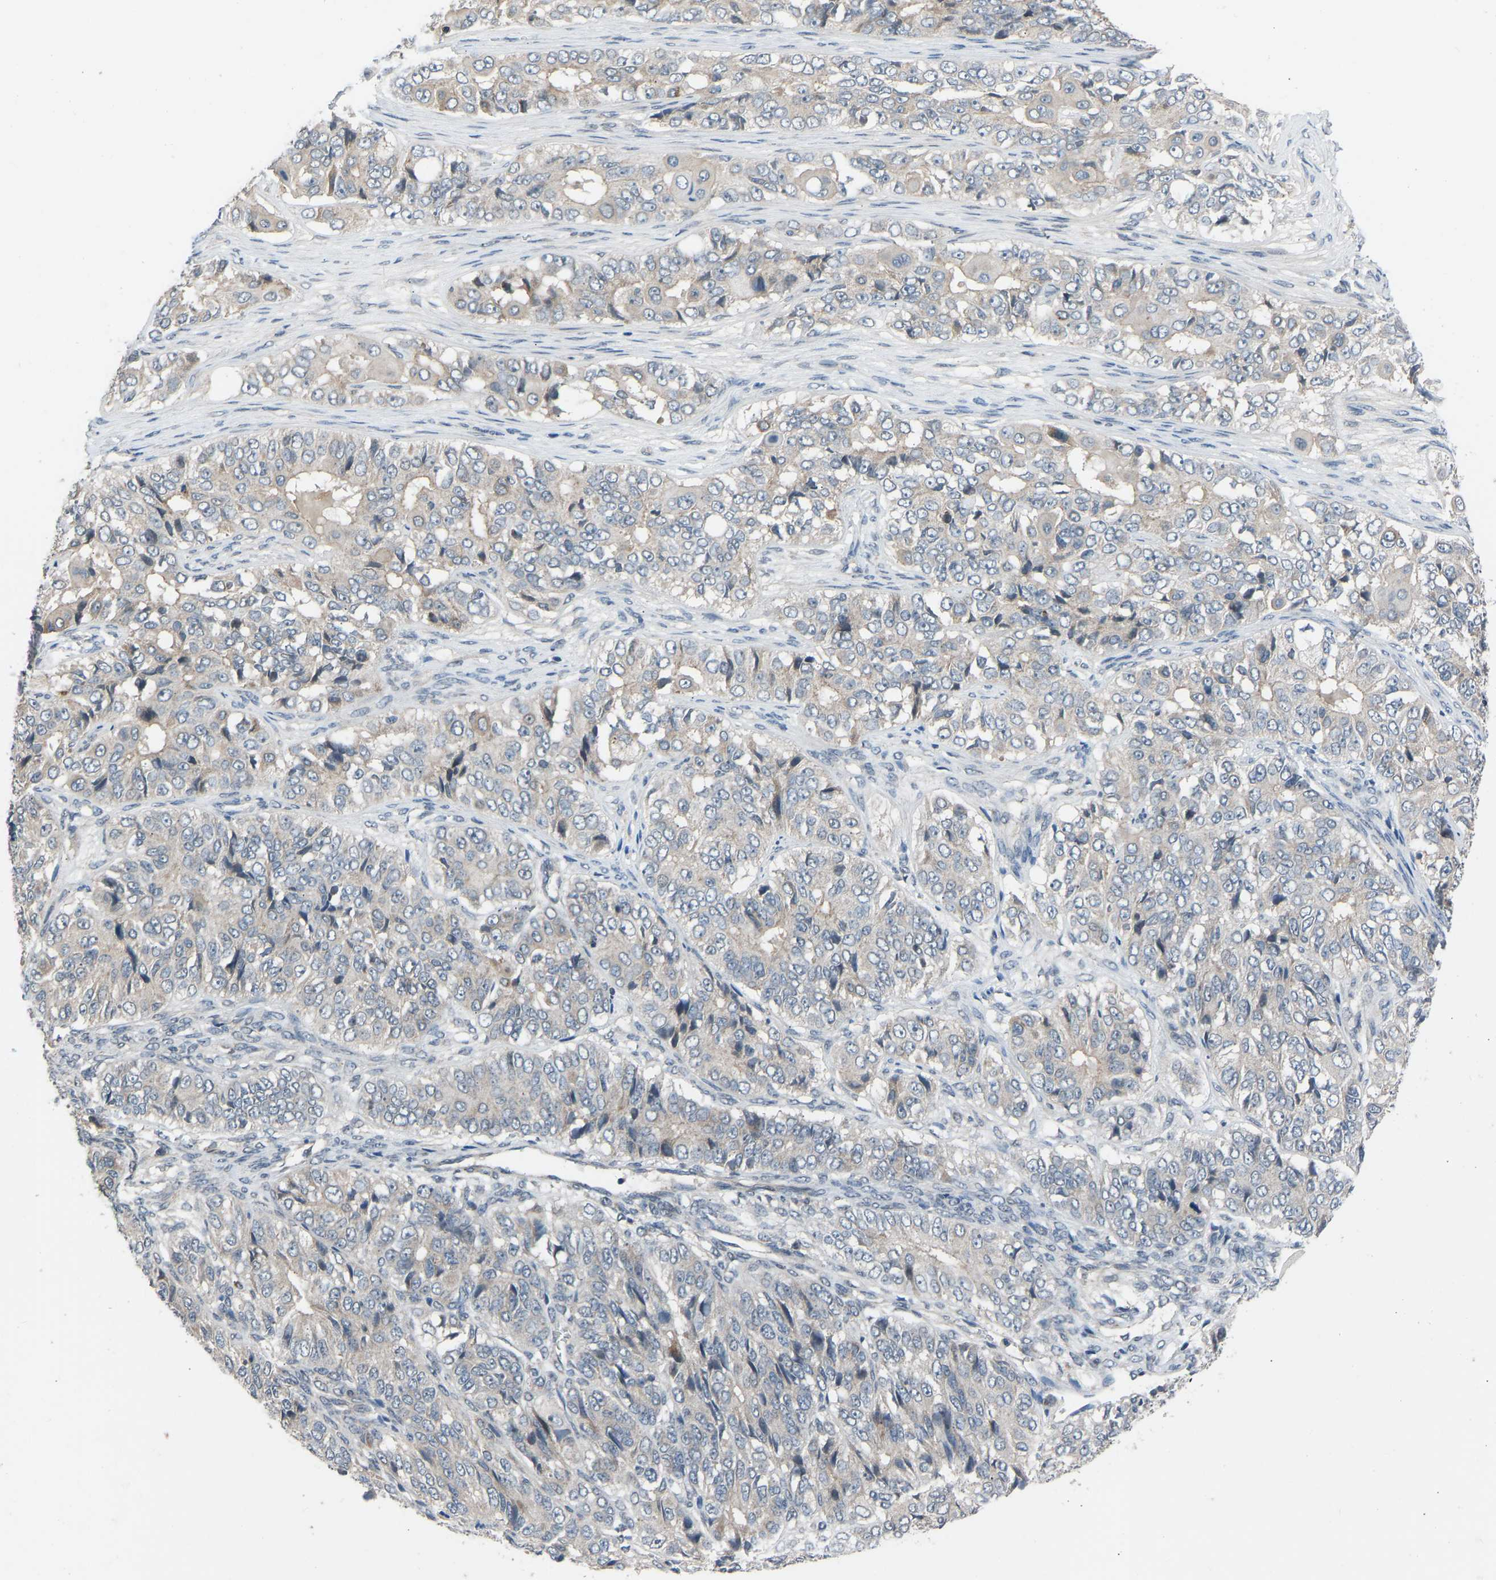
{"staining": {"intensity": "weak", "quantity": "<25%", "location": "cytoplasmic/membranous"}, "tissue": "ovarian cancer", "cell_type": "Tumor cells", "image_type": "cancer", "snomed": [{"axis": "morphology", "description": "Carcinoma, endometroid"}, {"axis": "topography", "description": "Ovary"}], "caption": "Immunohistochemical staining of ovarian cancer demonstrates no significant positivity in tumor cells.", "gene": "CDK2AP1", "patient": {"sex": "female", "age": 51}}